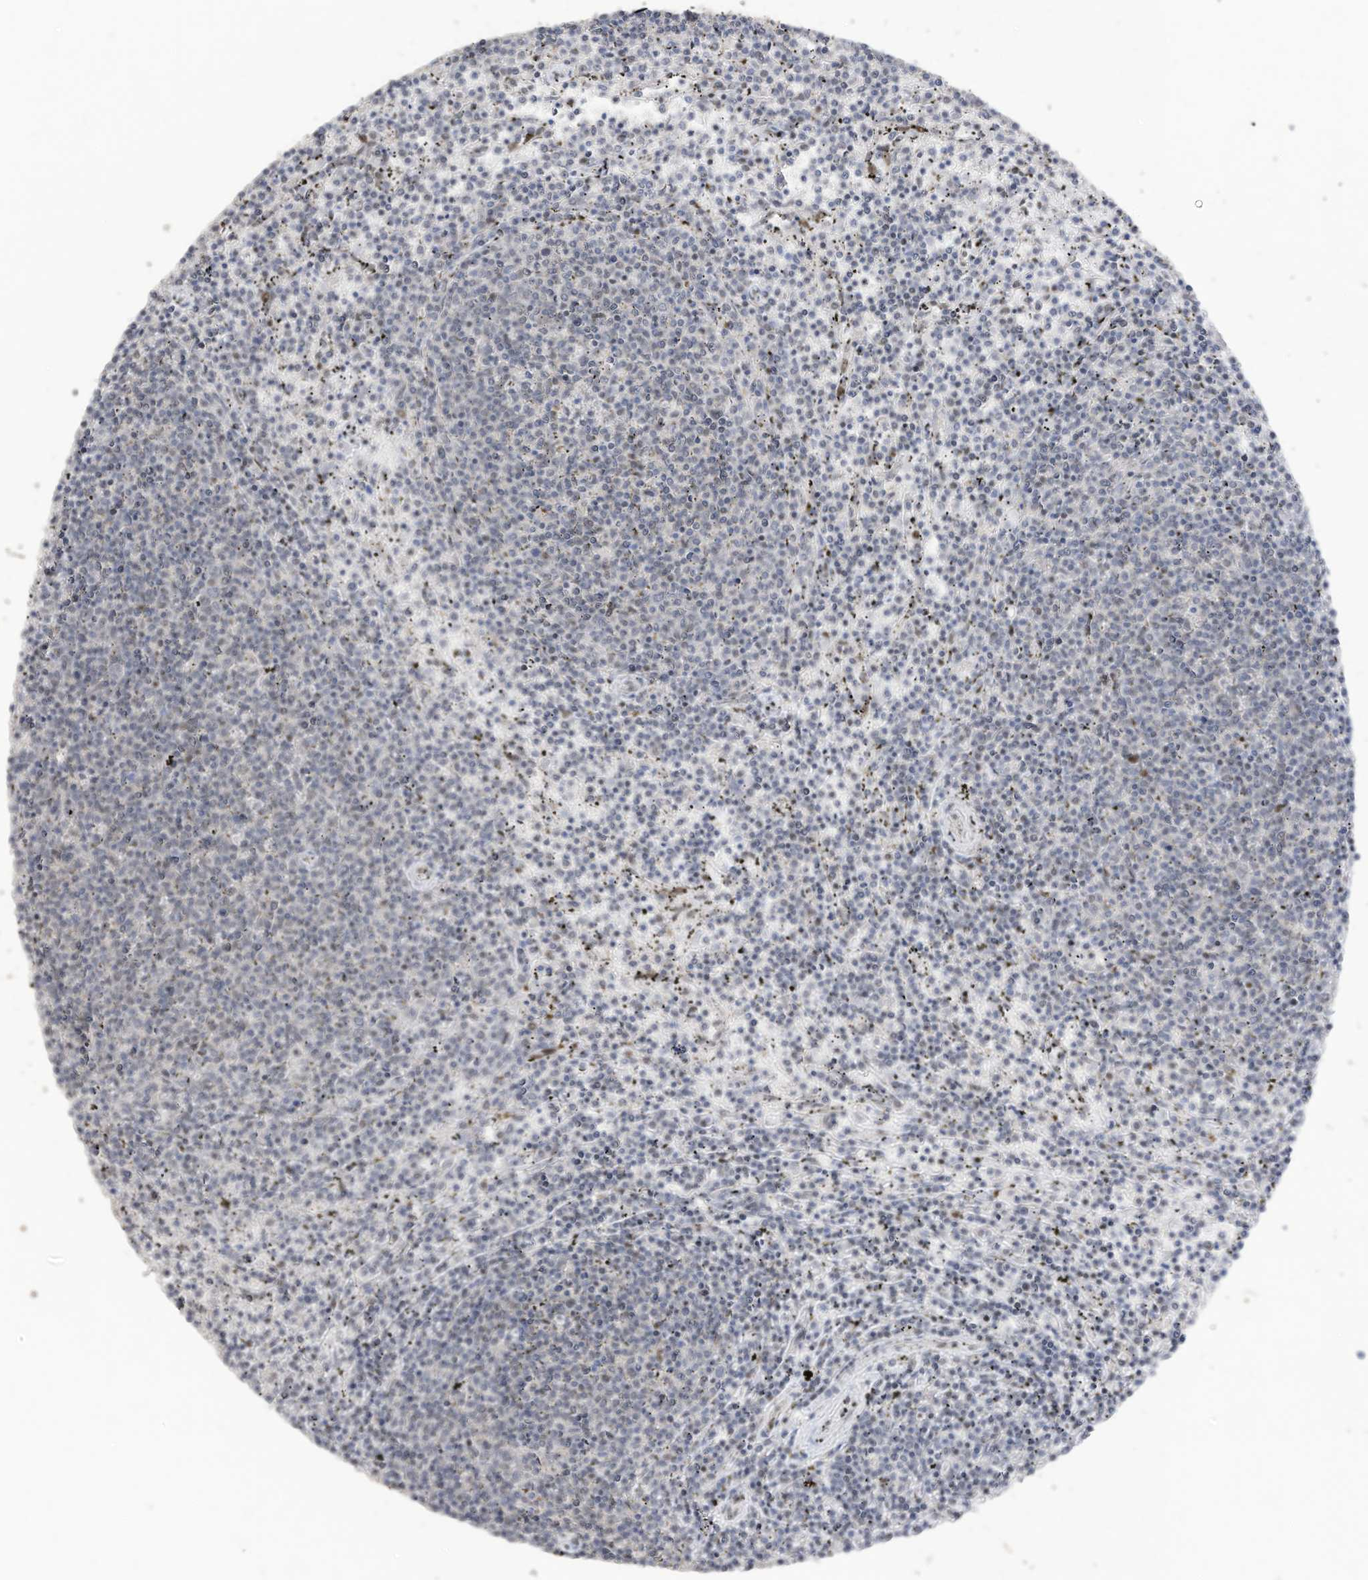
{"staining": {"intensity": "negative", "quantity": "none", "location": "none"}, "tissue": "lymphoma", "cell_type": "Tumor cells", "image_type": "cancer", "snomed": [{"axis": "morphology", "description": "Malignant lymphoma, non-Hodgkin's type, Low grade"}, {"axis": "topography", "description": "Spleen"}], "caption": "DAB (3,3'-diaminobenzidine) immunohistochemical staining of human lymphoma reveals no significant staining in tumor cells.", "gene": "RABL3", "patient": {"sex": "female", "age": 50}}